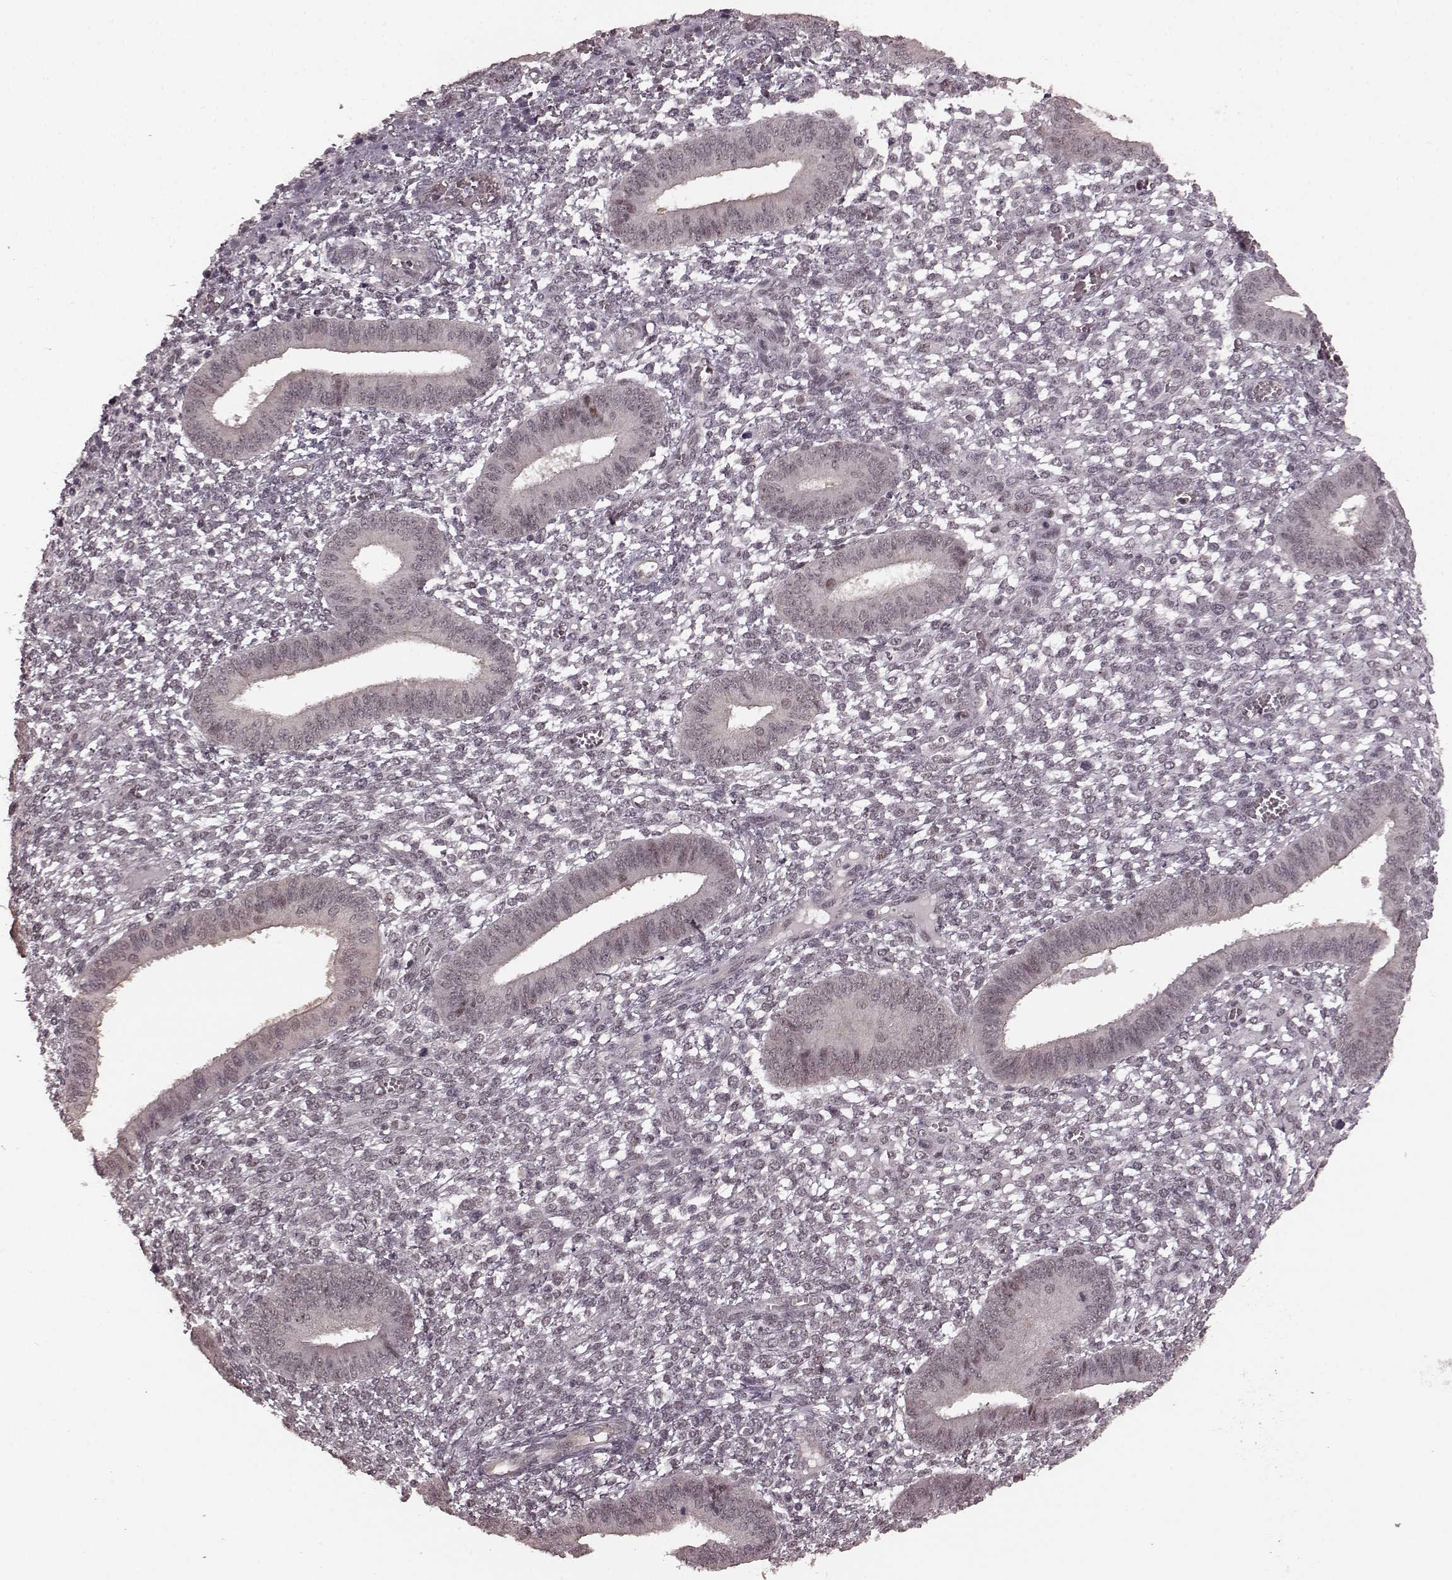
{"staining": {"intensity": "negative", "quantity": "none", "location": "none"}, "tissue": "endometrium", "cell_type": "Cells in endometrial stroma", "image_type": "normal", "snomed": [{"axis": "morphology", "description": "Normal tissue, NOS"}, {"axis": "topography", "description": "Endometrium"}], "caption": "DAB immunohistochemical staining of unremarkable human endometrium exhibits no significant positivity in cells in endometrial stroma.", "gene": "PLCB4", "patient": {"sex": "female", "age": 42}}